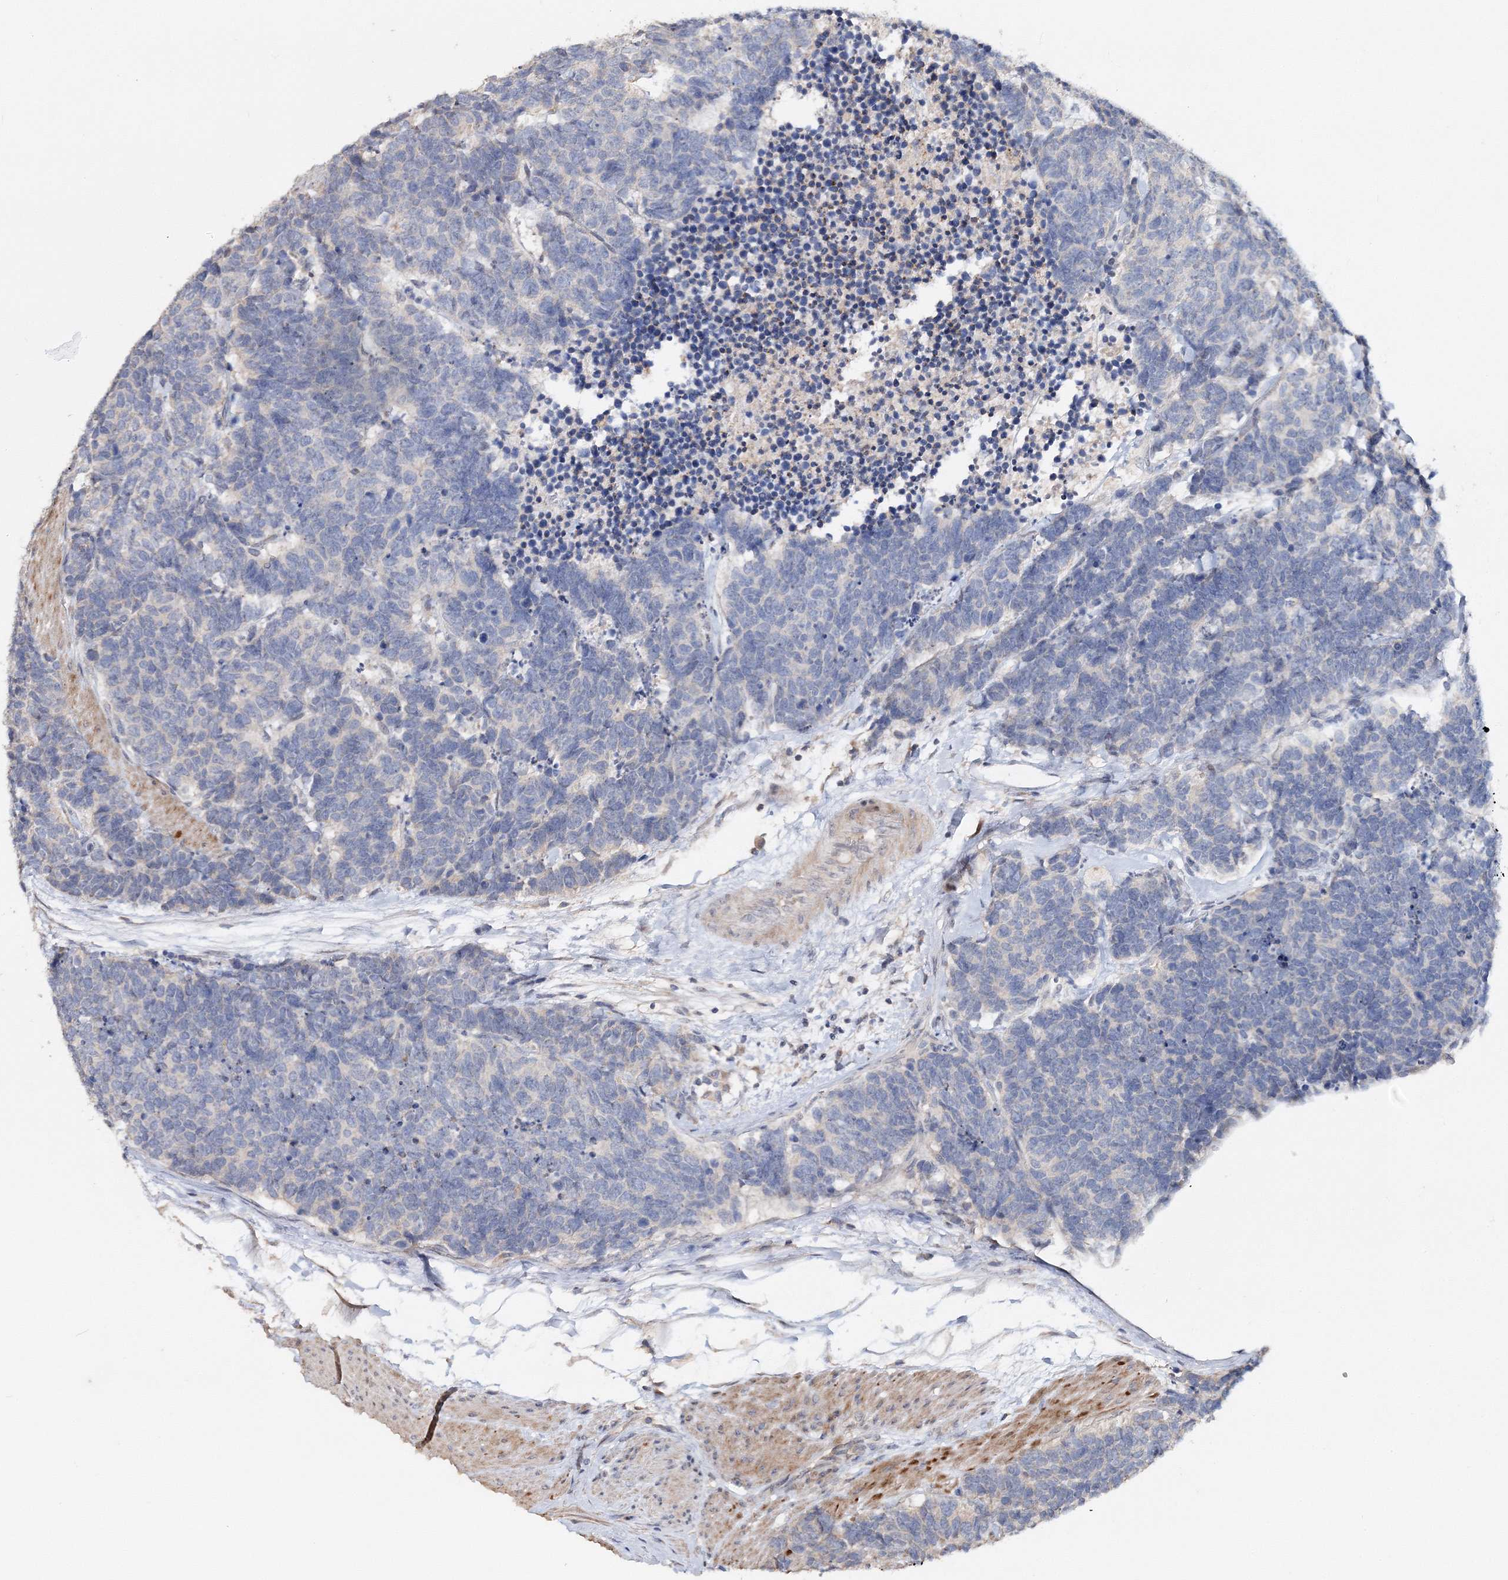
{"staining": {"intensity": "negative", "quantity": "none", "location": "none"}, "tissue": "carcinoid", "cell_type": "Tumor cells", "image_type": "cancer", "snomed": [{"axis": "morphology", "description": "Carcinoma, NOS"}, {"axis": "morphology", "description": "Carcinoid, malignant, NOS"}, {"axis": "topography", "description": "Urinary bladder"}], "caption": "Immunohistochemistry (IHC) of carcinoma displays no positivity in tumor cells.", "gene": "GJB5", "patient": {"sex": "male", "age": 57}}